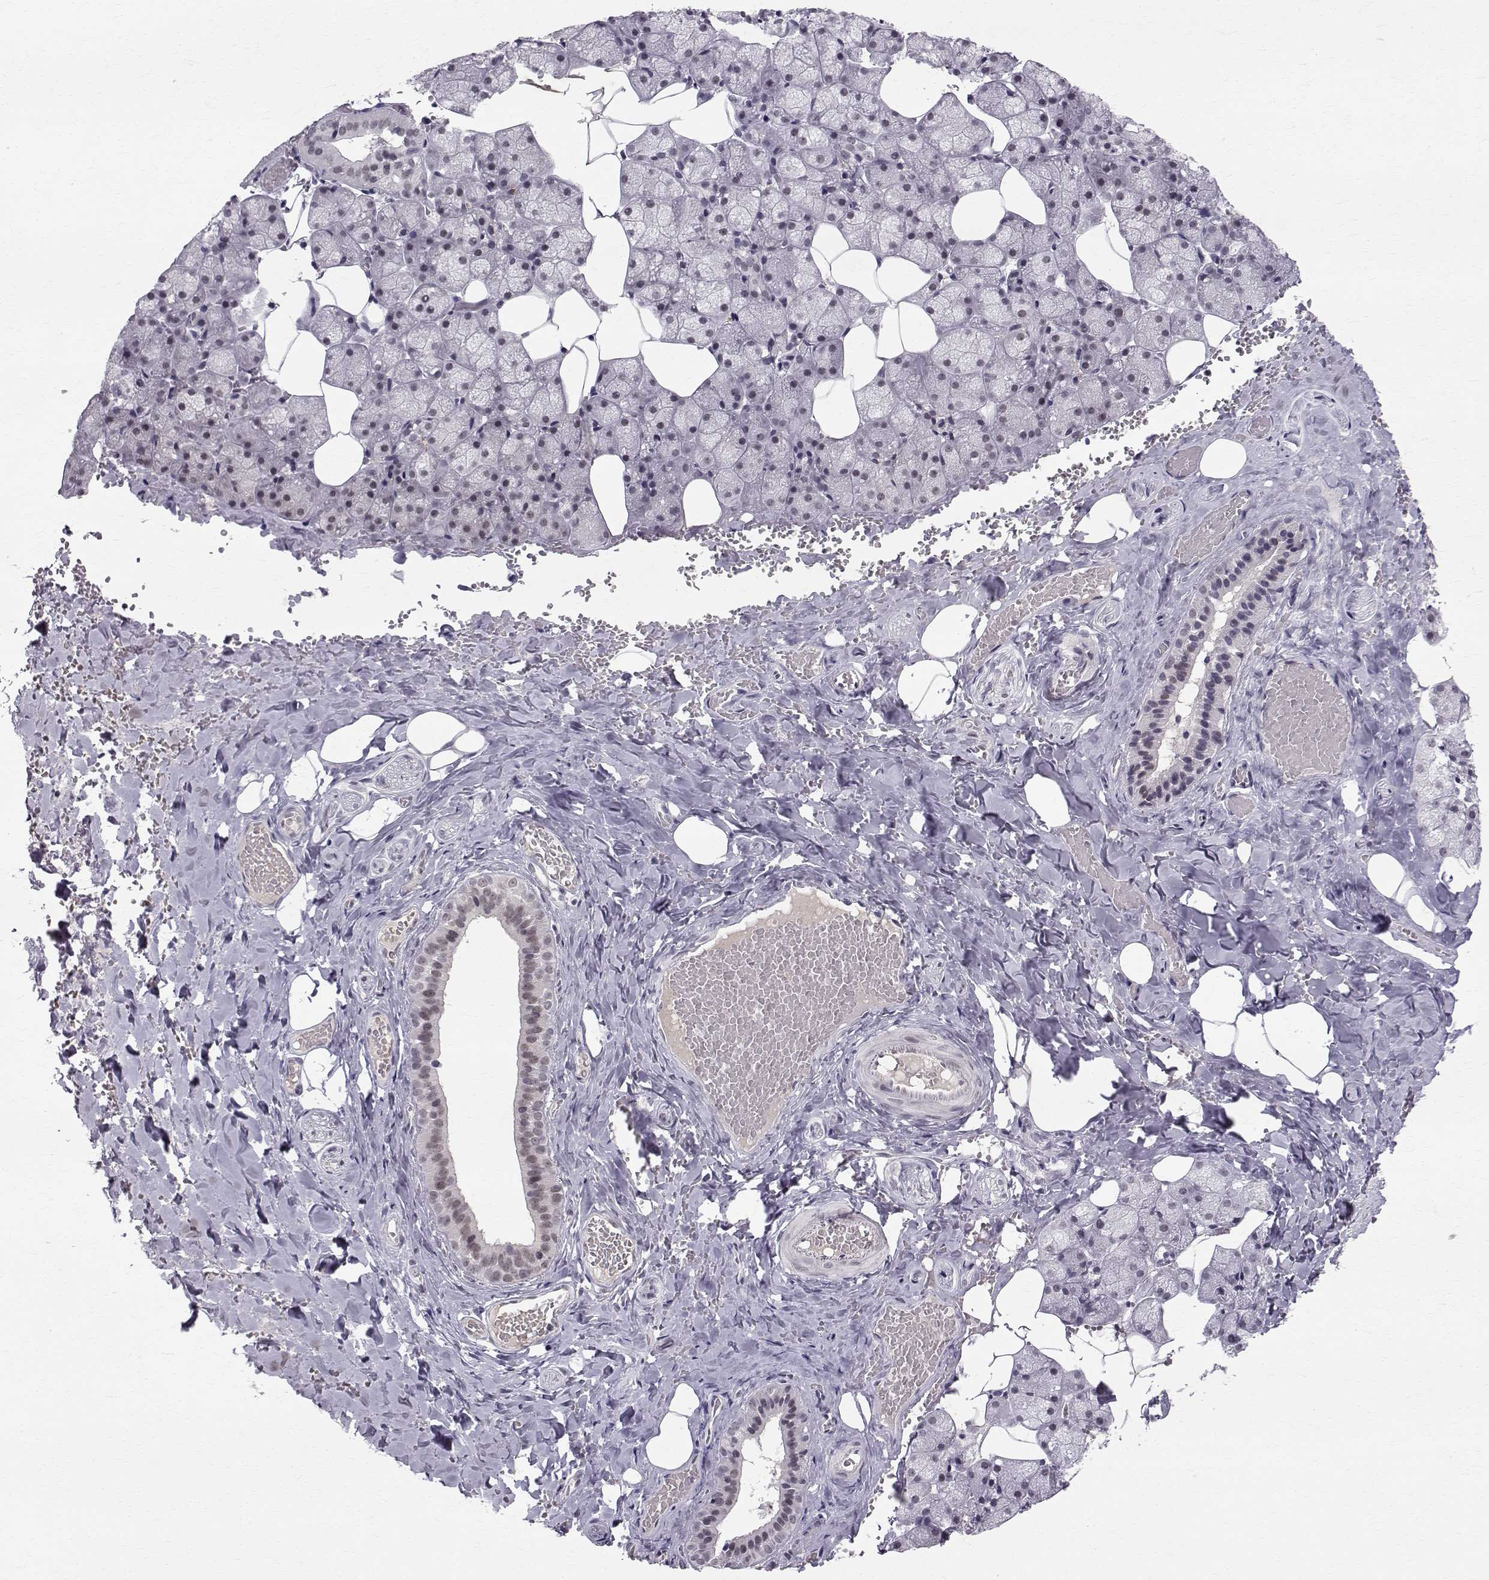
{"staining": {"intensity": "weak", "quantity": "25%-75%", "location": "nuclear"}, "tissue": "salivary gland", "cell_type": "Glandular cells", "image_type": "normal", "snomed": [{"axis": "morphology", "description": "Normal tissue, NOS"}, {"axis": "topography", "description": "Salivary gland"}], "caption": "Immunohistochemical staining of unremarkable human salivary gland shows weak nuclear protein staining in about 25%-75% of glandular cells.", "gene": "RPP38", "patient": {"sex": "male", "age": 38}}